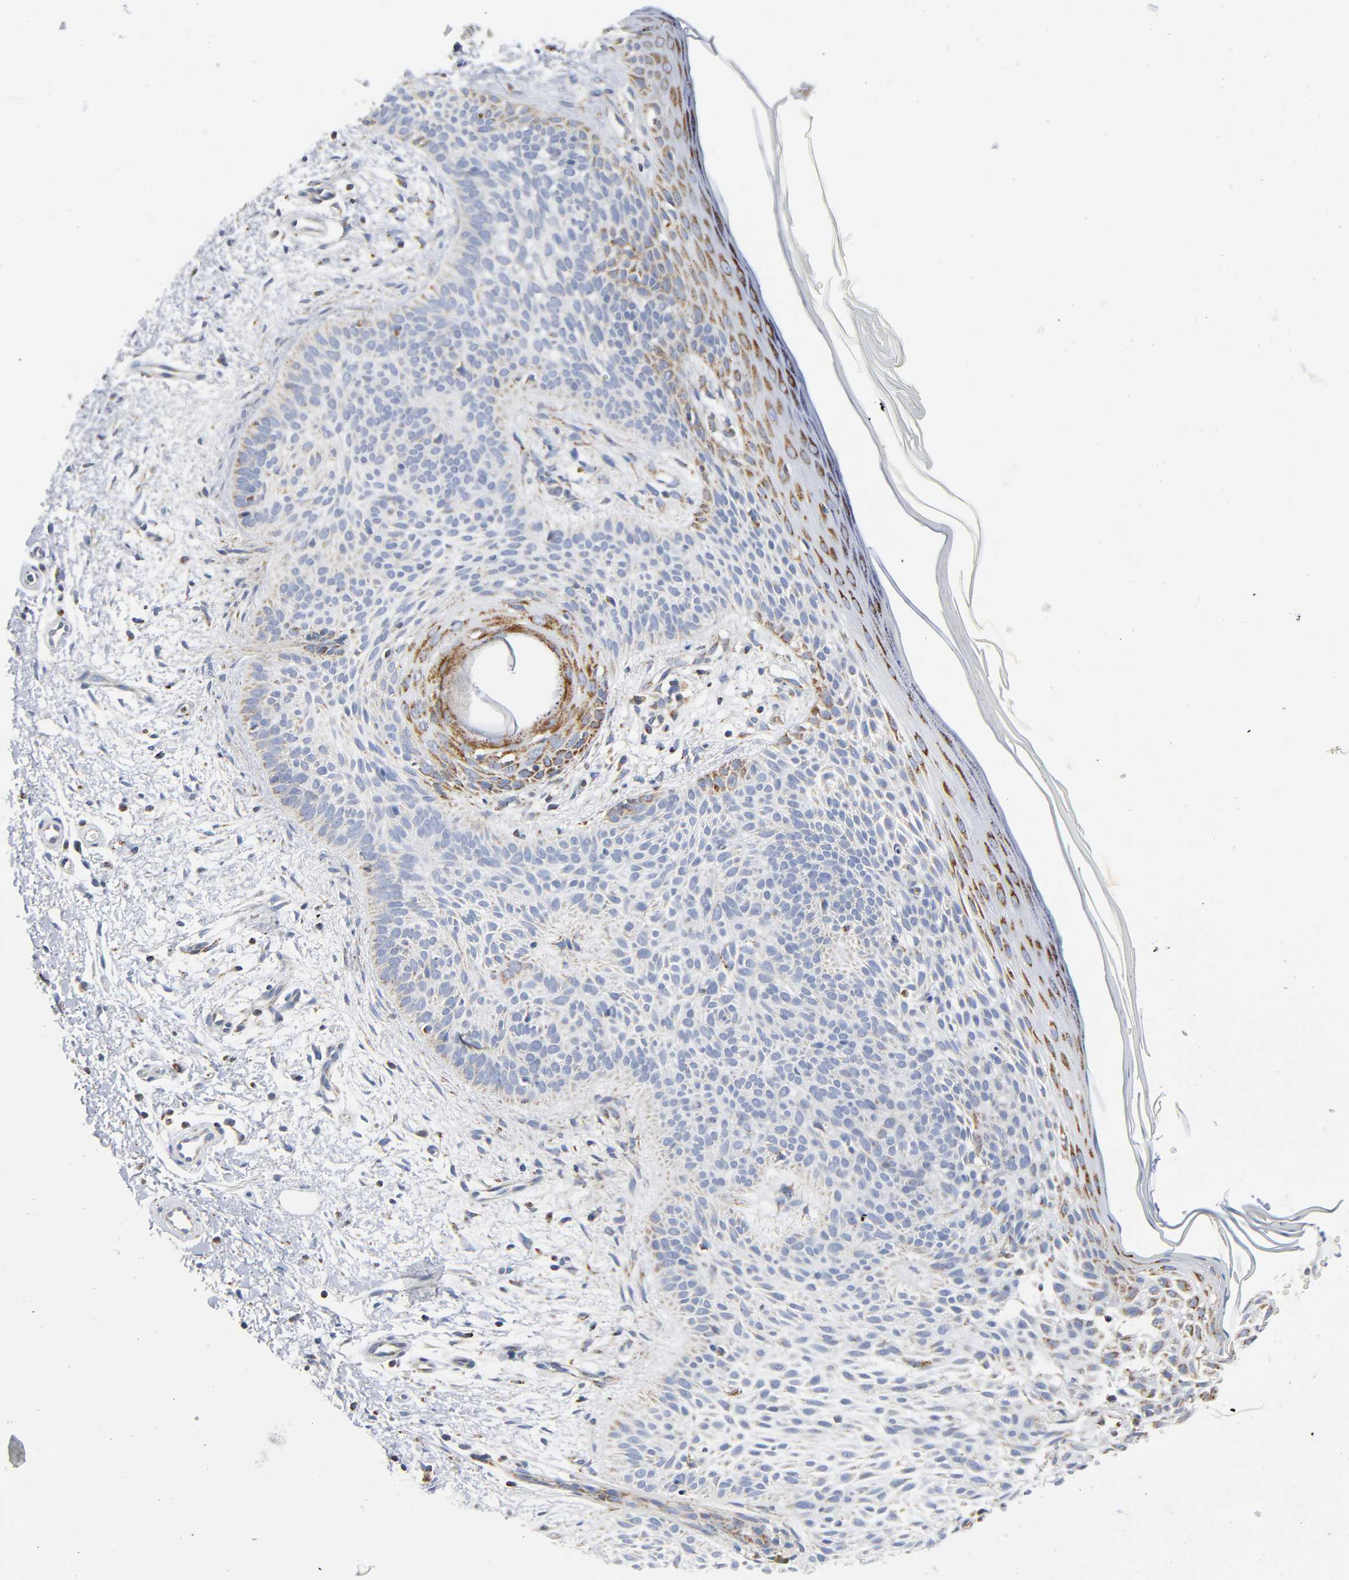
{"staining": {"intensity": "negative", "quantity": "none", "location": "none"}, "tissue": "skin cancer", "cell_type": "Tumor cells", "image_type": "cancer", "snomed": [{"axis": "morphology", "description": "Normal tissue, NOS"}, {"axis": "morphology", "description": "Basal cell carcinoma"}, {"axis": "topography", "description": "Skin"}], "caption": "Tumor cells show no significant protein positivity in basal cell carcinoma (skin).", "gene": "BAK1", "patient": {"sex": "female", "age": 69}}